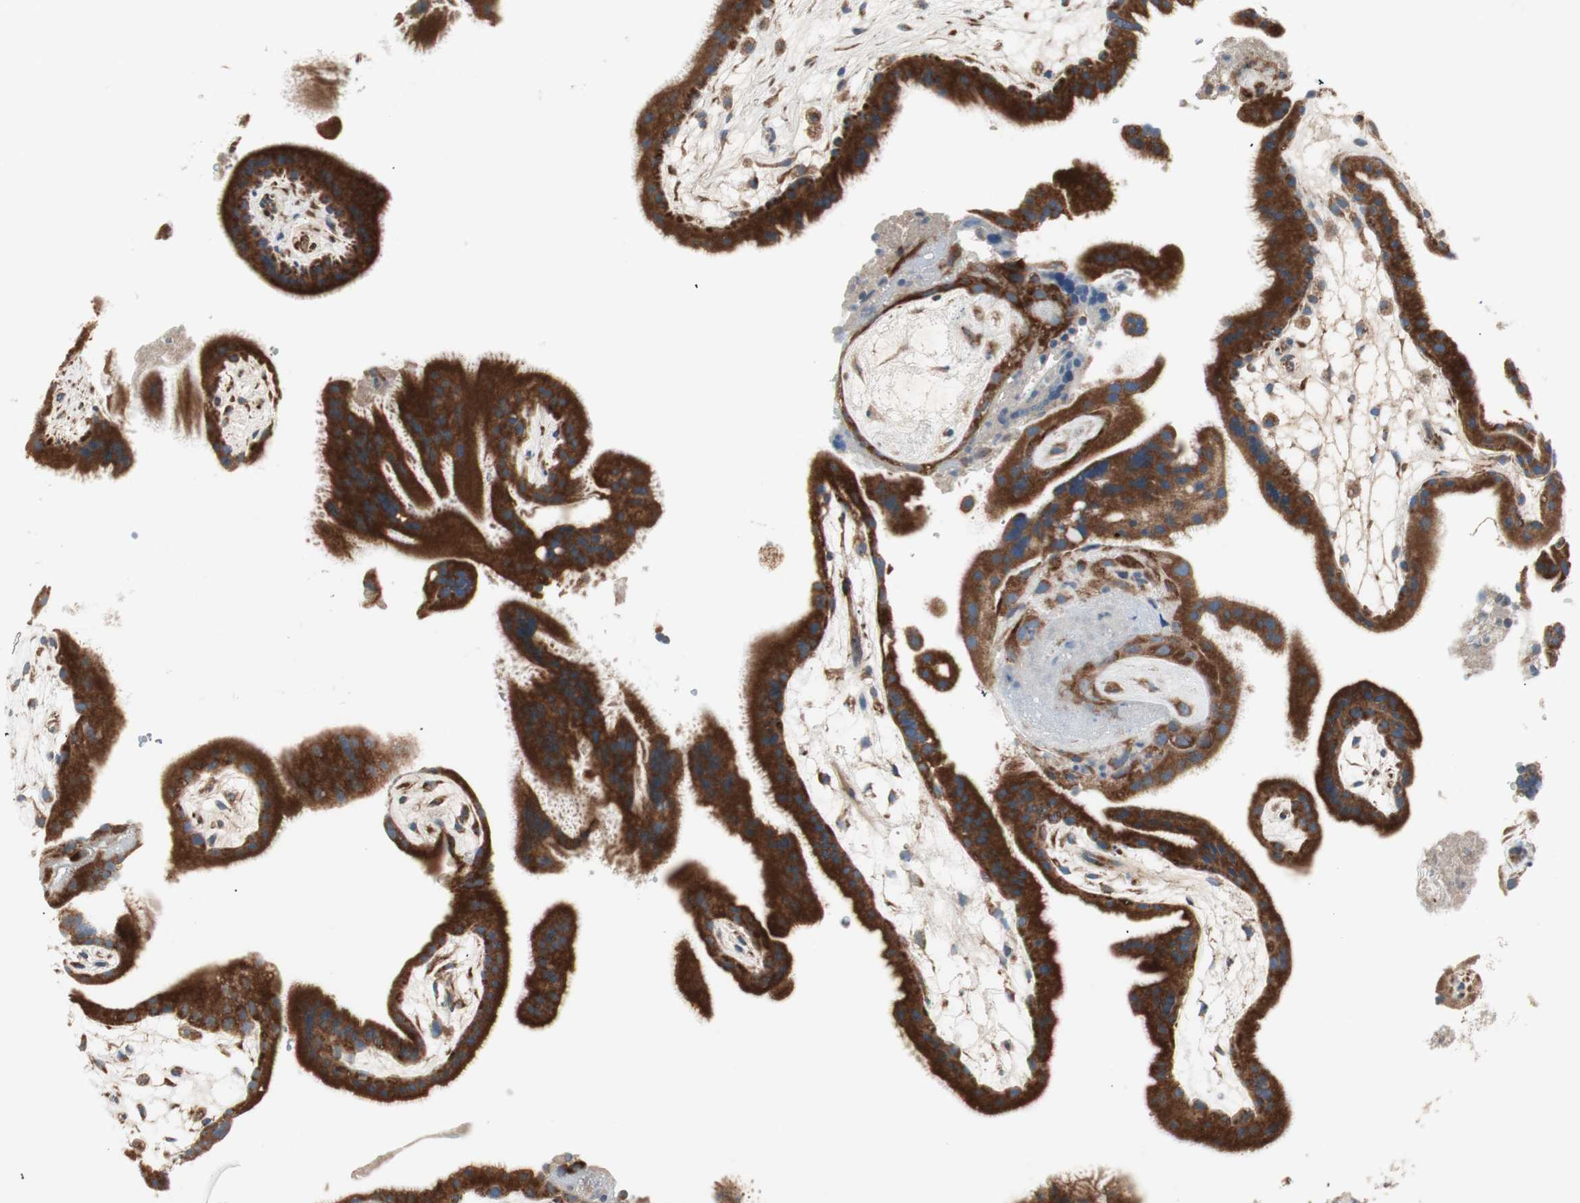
{"staining": {"intensity": "strong", "quantity": ">75%", "location": "cytoplasmic/membranous"}, "tissue": "placenta", "cell_type": "Decidual cells", "image_type": "normal", "snomed": [{"axis": "morphology", "description": "Normal tissue, NOS"}, {"axis": "topography", "description": "Placenta"}], "caption": "Immunohistochemical staining of benign human placenta reveals >75% levels of strong cytoplasmic/membranous protein positivity in approximately >75% of decidual cells.", "gene": "RPL23", "patient": {"sex": "female", "age": 19}}